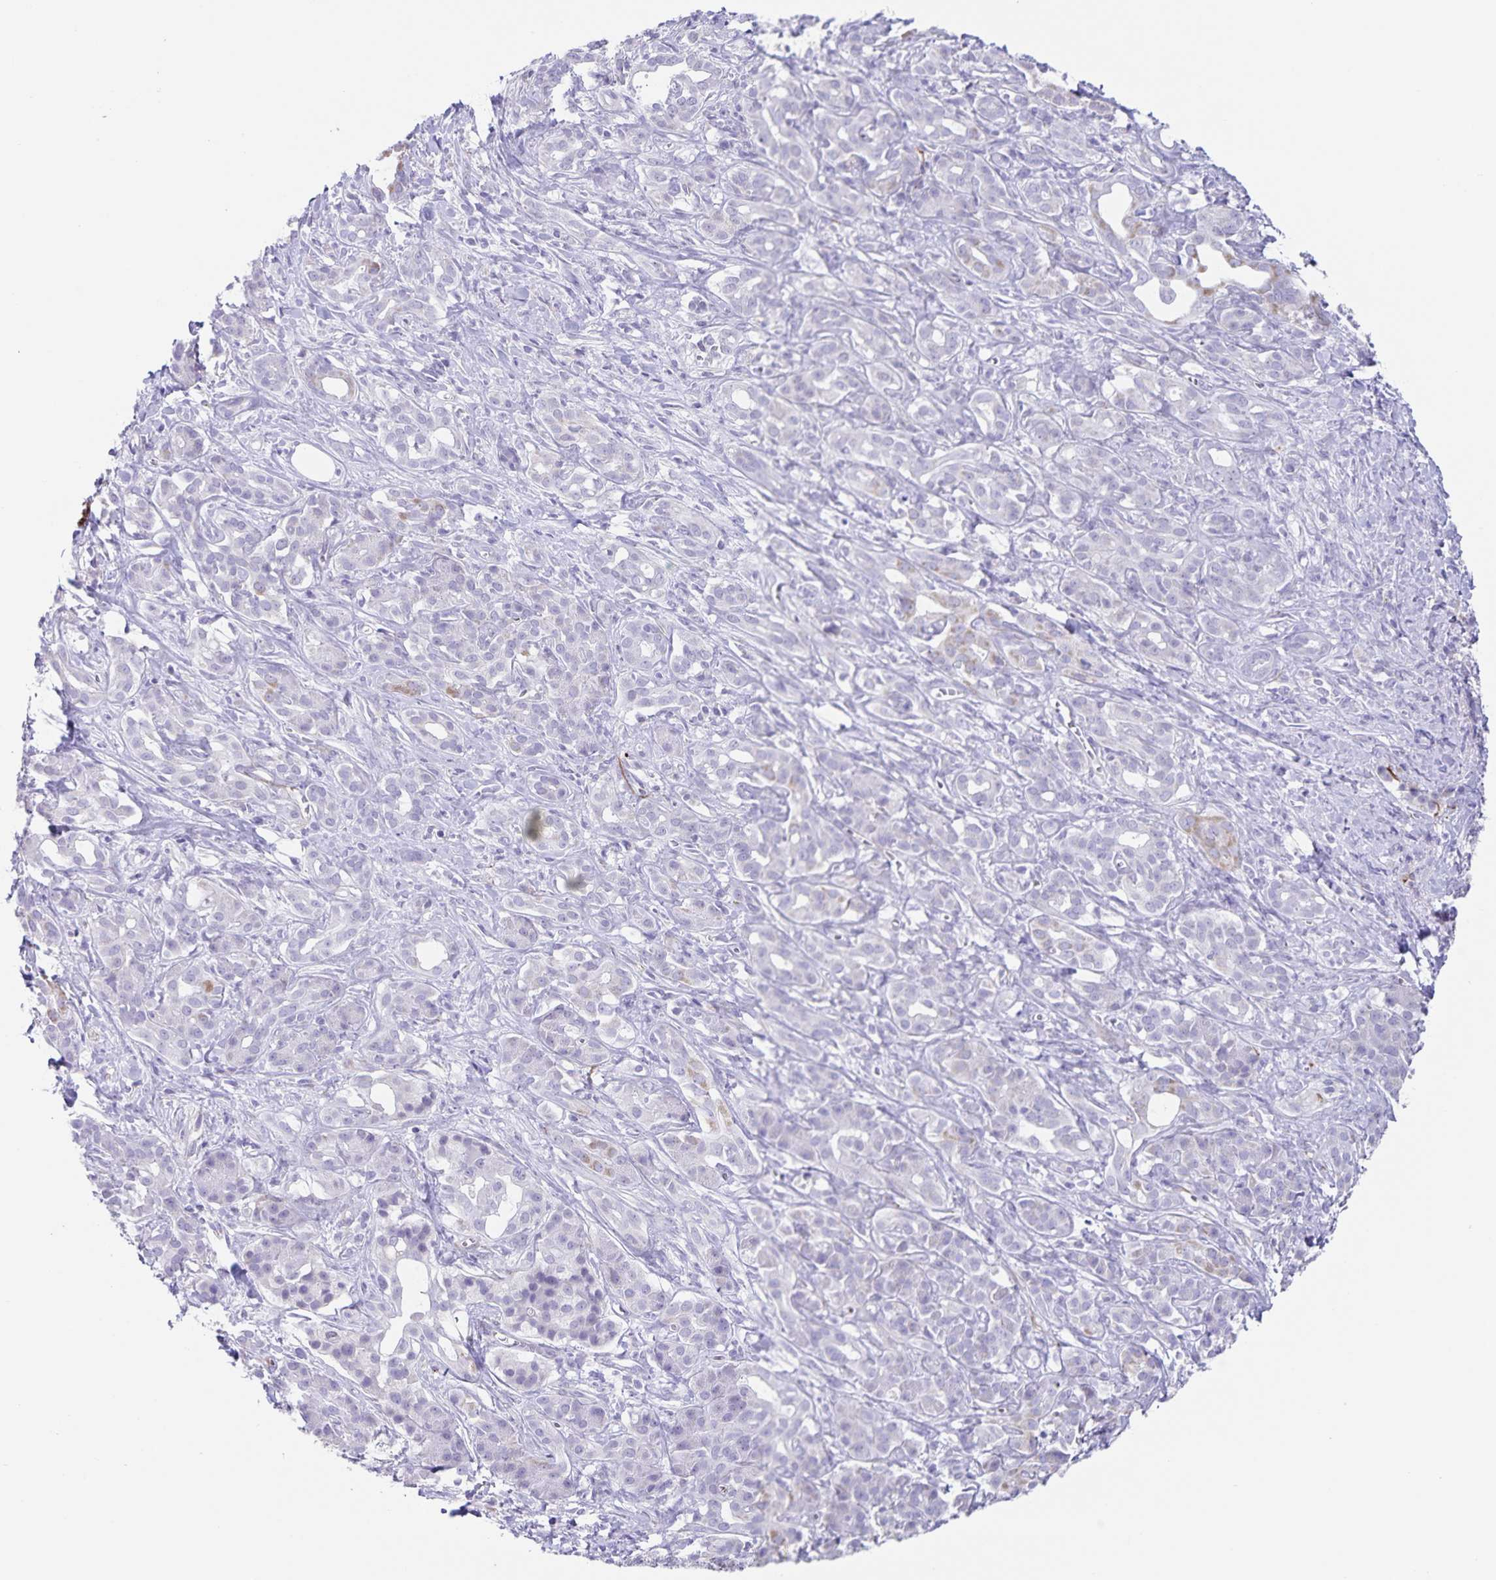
{"staining": {"intensity": "negative", "quantity": "none", "location": "none"}, "tissue": "pancreatic cancer", "cell_type": "Tumor cells", "image_type": "cancer", "snomed": [{"axis": "morphology", "description": "Adenocarcinoma, NOS"}, {"axis": "topography", "description": "Pancreas"}], "caption": "Immunohistochemistry (IHC) image of neoplastic tissue: pancreatic adenocarcinoma stained with DAB (3,3'-diaminobenzidine) demonstrates no significant protein positivity in tumor cells.", "gene": "SYNM", "patient": {"sex": "male", "age": 61}}